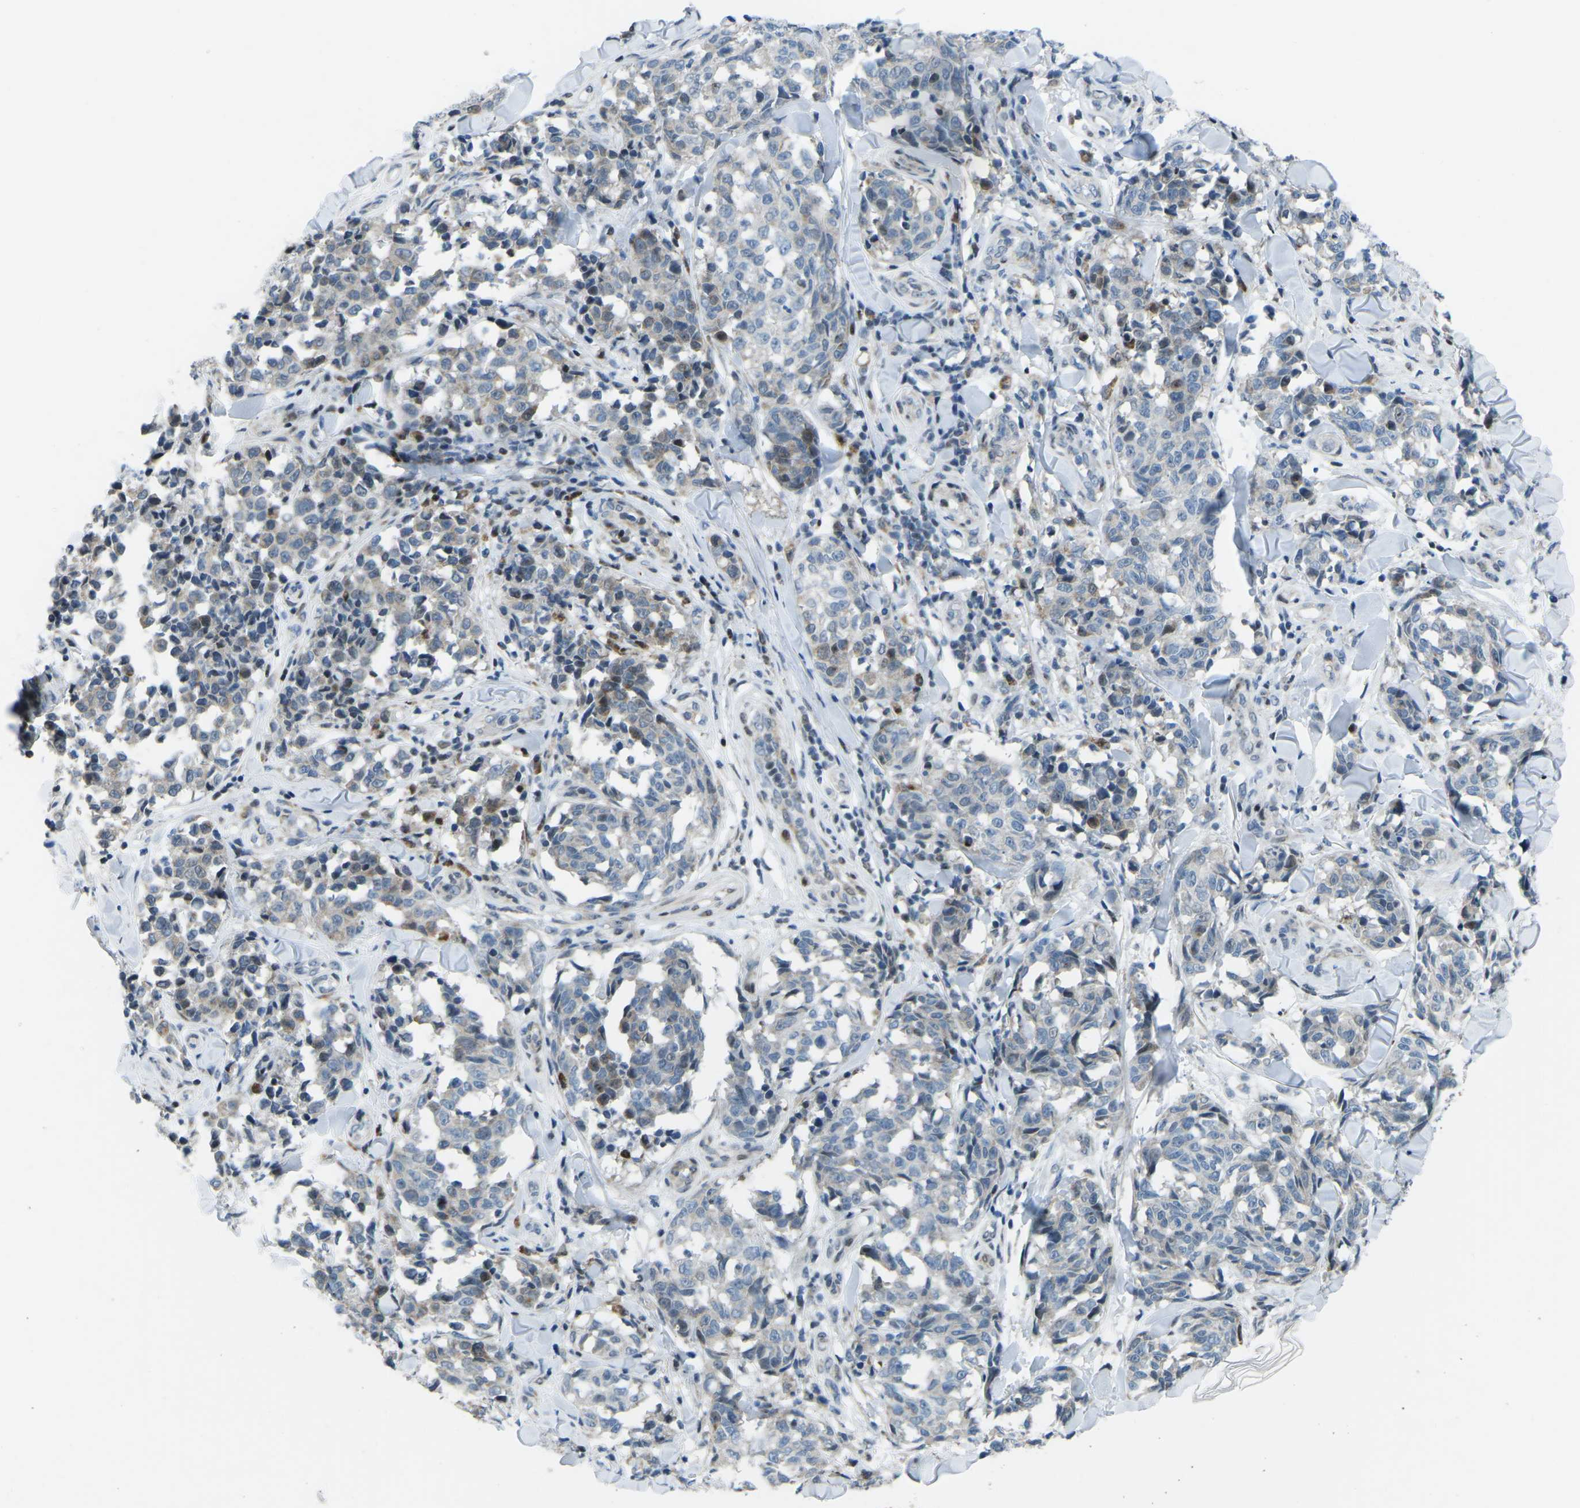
{"staining": {"intensity": "weak", "quantity": "25%-75%", "location": "cytoplasmic/membranous"}, "tissue": "melanoma", "cell_type": "Tumor cells", "image_type": "cancer", "snomed": [{"axis": "morphology", "description": "Malignant melanoma, NOS"}, {"axis": "topography", "description": "Skin"}], "caption": "Melanoma stained for a protein exhibits weak cytoplasmic/membranous positivity in tumor cells. (DAB (3,3'-diaminobenzidine) = brown stain, brightfield microscopy at high magnification).", "gene": "MBNL1", "patient": {"sex": "female", "age": 64}}